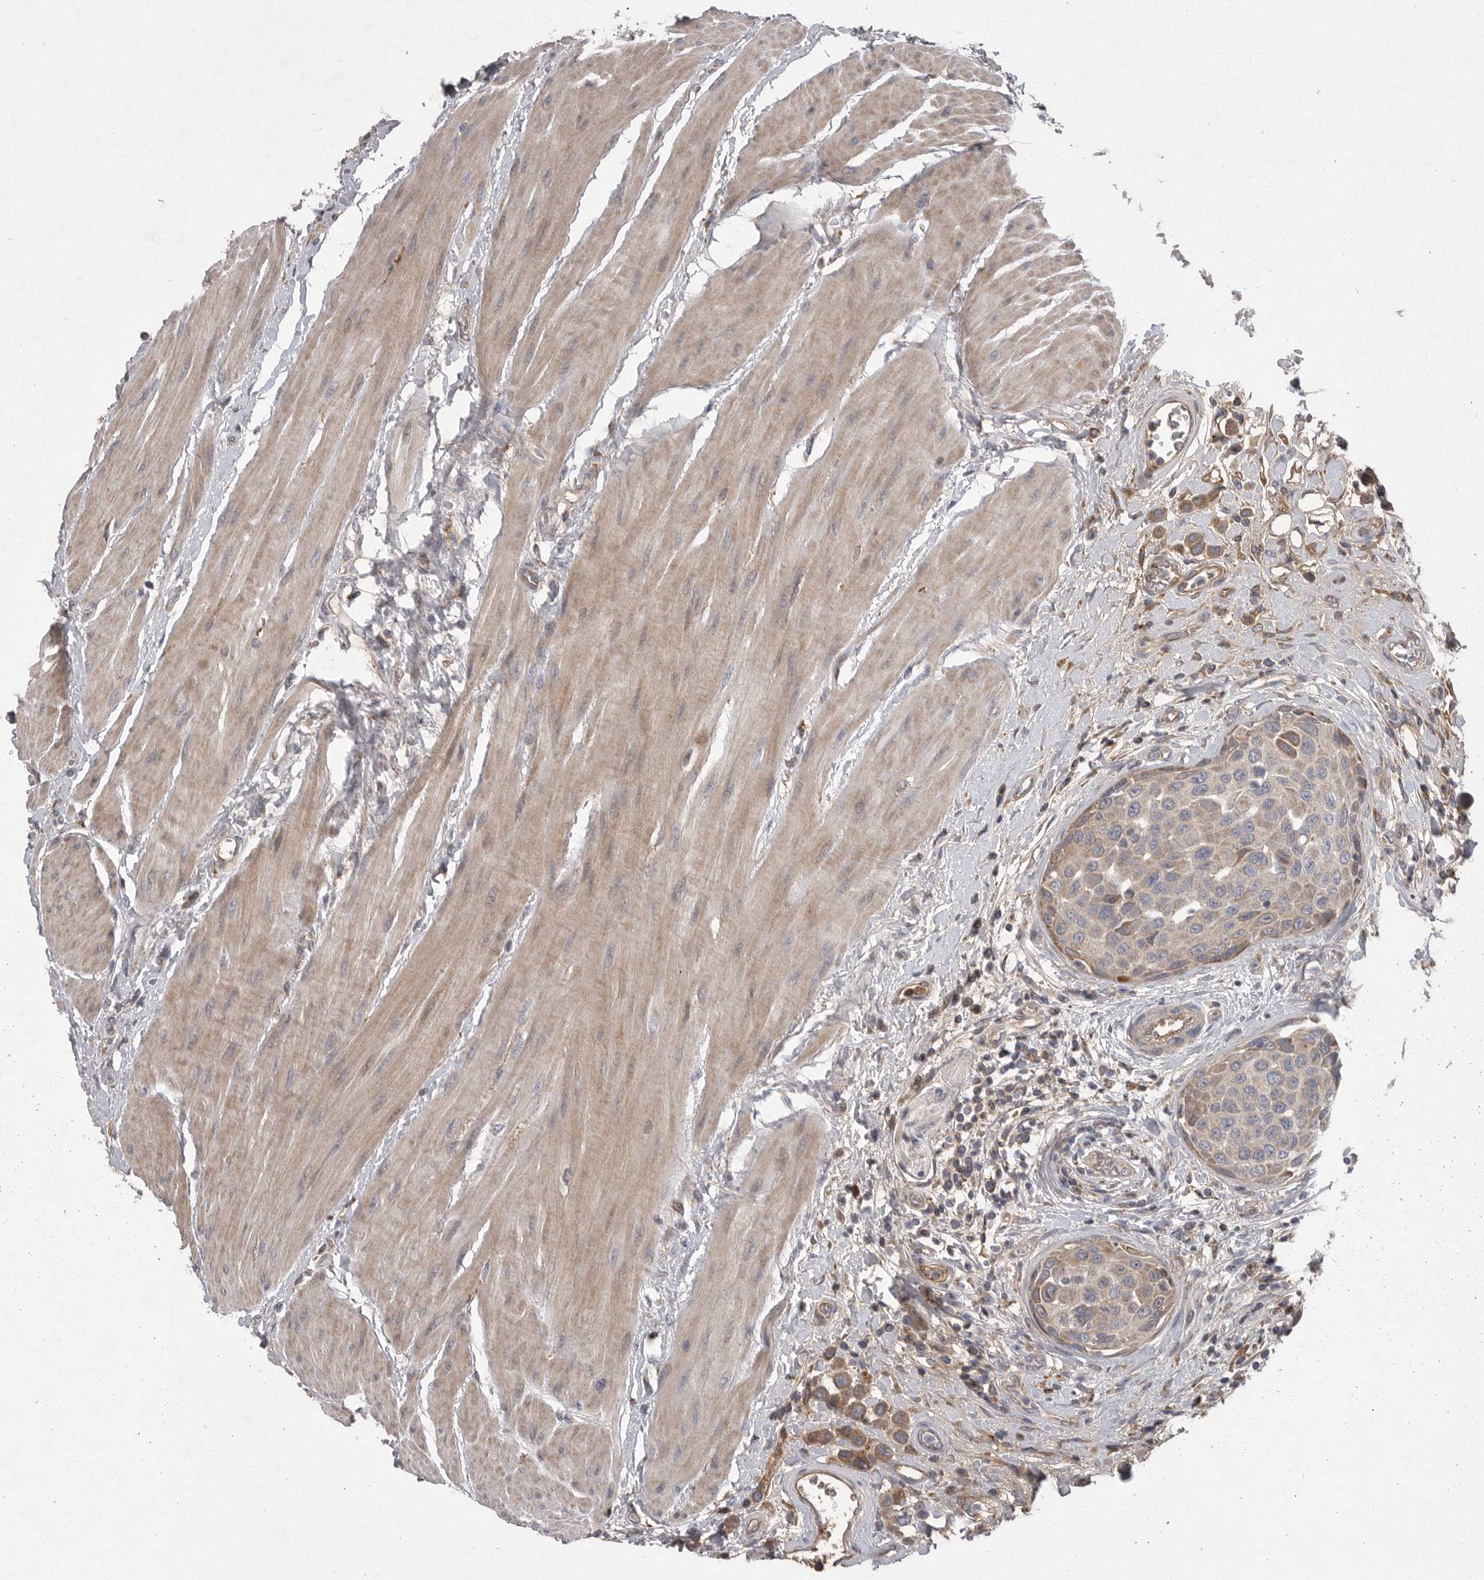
{"staining": {"intensity": "moderate", "quantity": "25%-75%", "location": "cytoplasmic/membranous"}, "tissue": "urothelial cancer", "cell_type": "Tumor cells", "image_type": "cancer", "snomed": [{"axis": "morphology", "description": "Urothelial carcinoma, High grade"}, {"axis": "topography", "description": "Urinary bladder"}], "caption": "A photomicrograph showing moderate cytoplasmic/membranous staining in about 25%-75% of tumor cells in urothelial cancer, as visualized by brown immunohistochemical staining.", "gene": "CRP", "patient": {"sex": "male", "age": 50}}